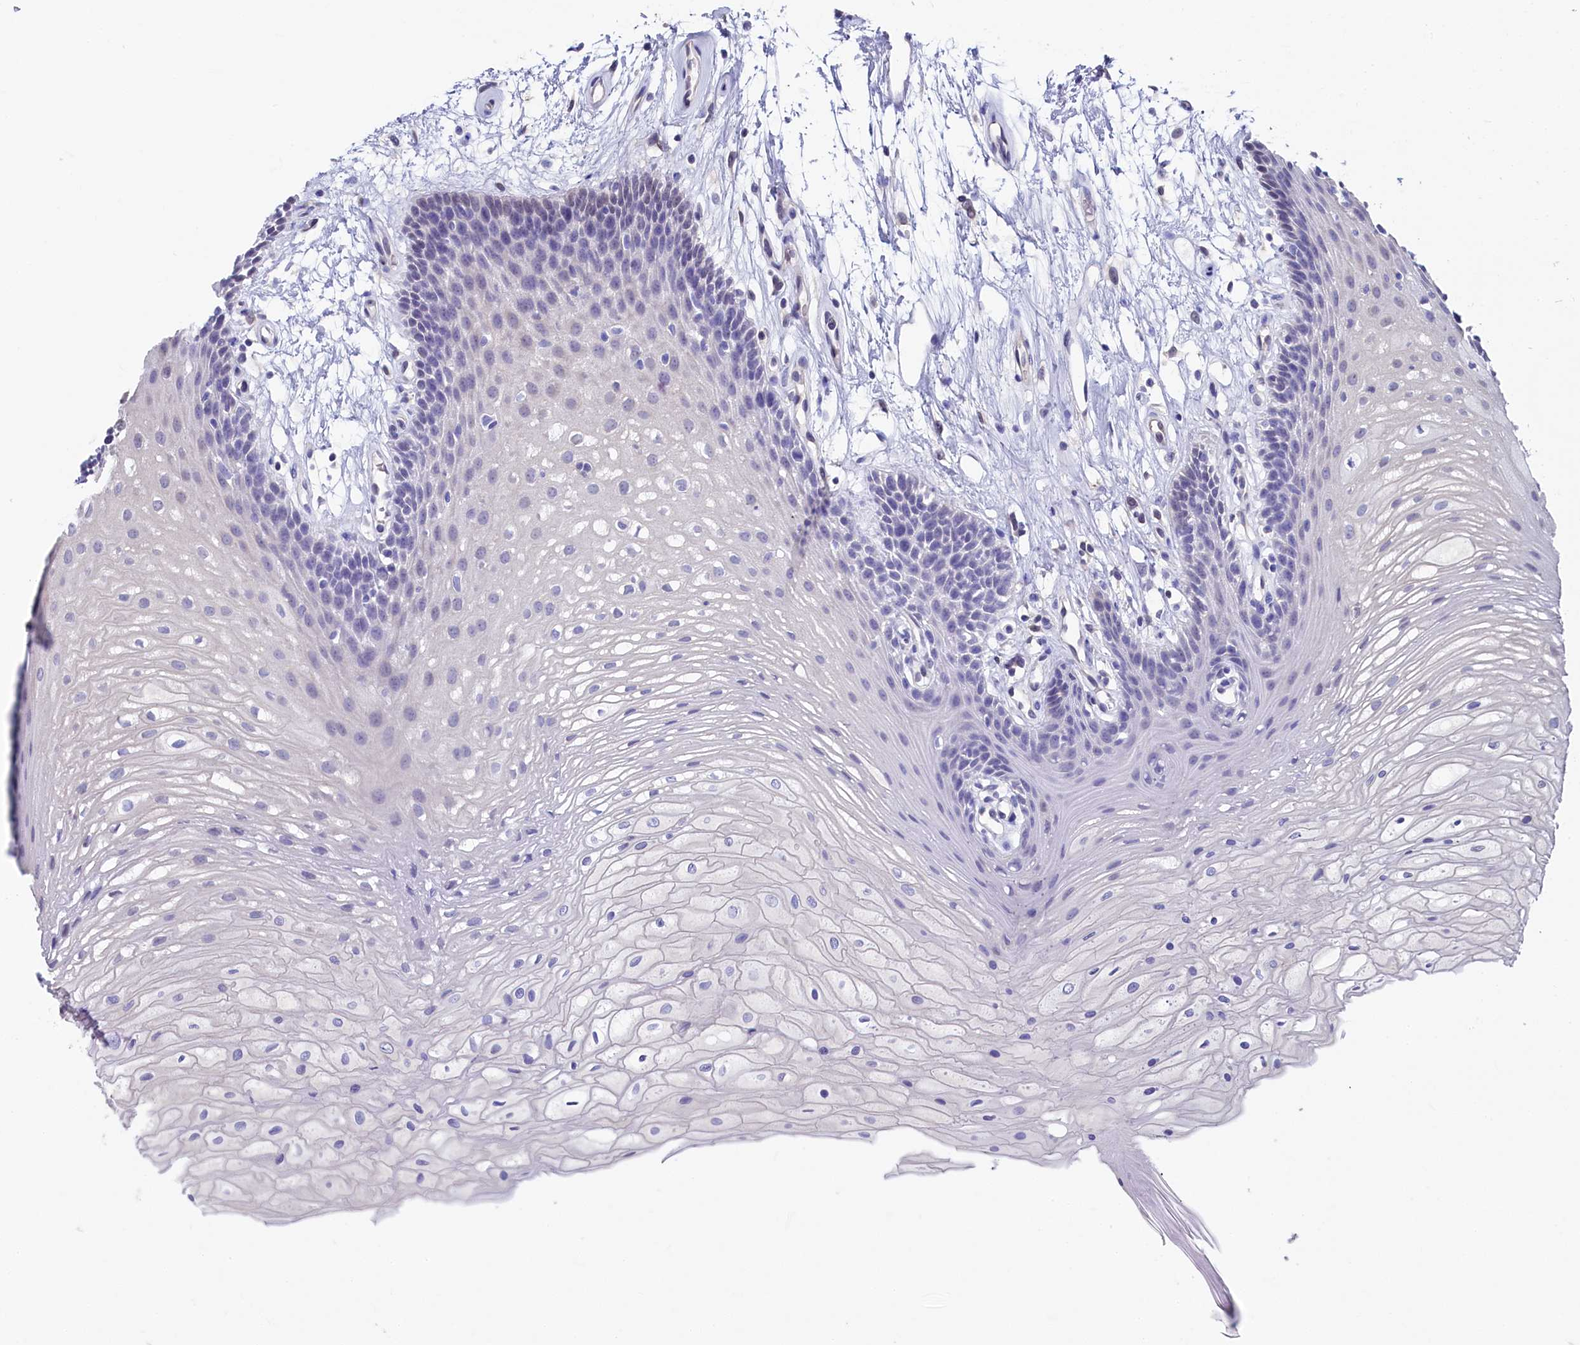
{"staining": {"intensity": "negative", "quantity": "none", "location": "none"}, "tissue": "oral mucosa", "cell_type": "Squamous epithelial cells", "image_type": "normal", "snomed": [{"axis": "morphology", "description": "Normal tissue, NOS"}, {"axis": "topography", "description": "Oral tissue"}], "caption": "DAB immunohistochemical staining of normal human oral mucosa displays no significant expression in squamous epithelial cells. (Stains: DAB (3,3'-diaminobenzidine) immunohistochemistry with hematoxylin counter stain, Microscopy: brightfield microscopy at high magnification).", "gene": "C11orf54", "patient": {"sex": "female", "age": 80}}